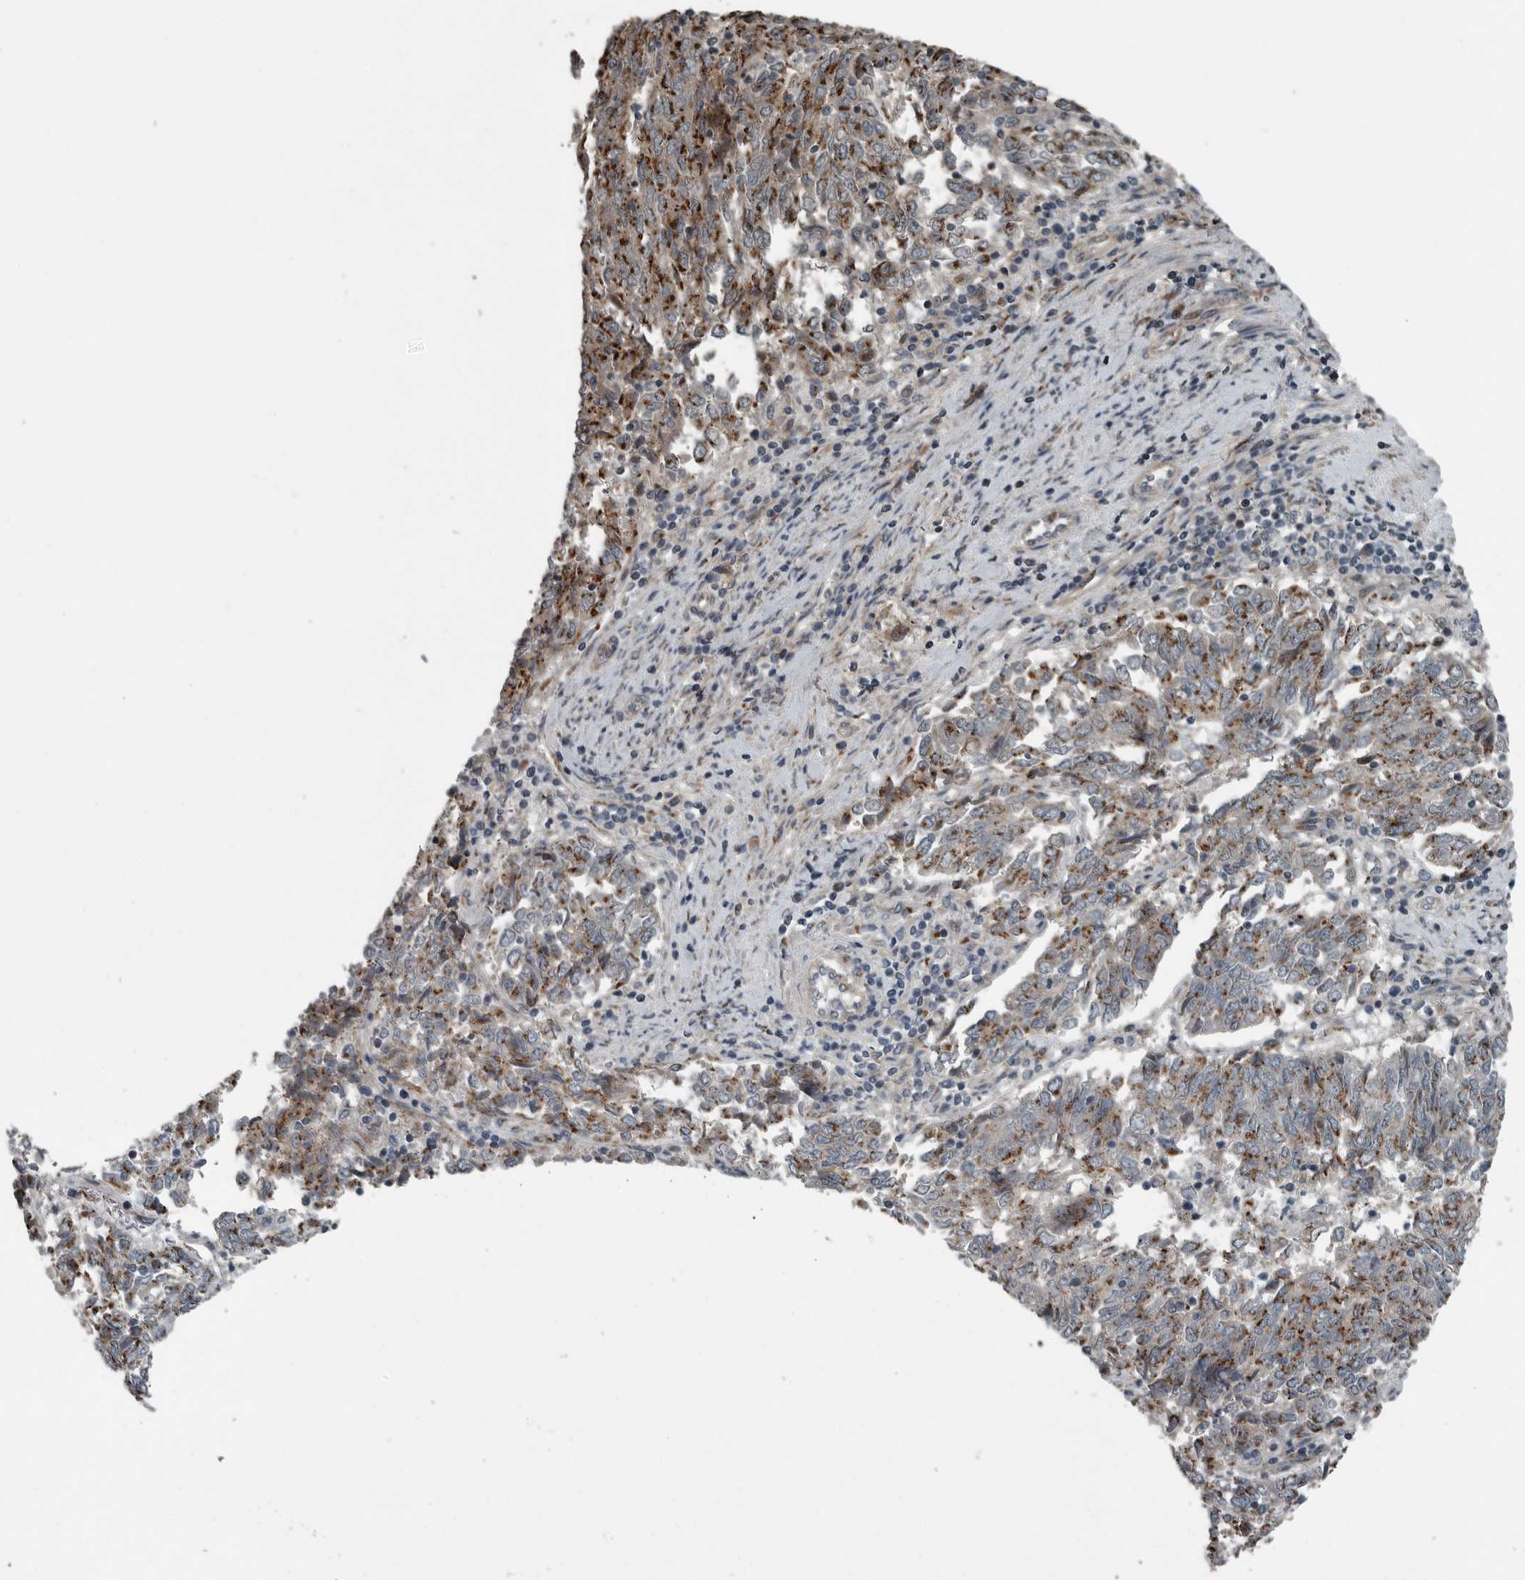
{"staining": {"intensity": "strong", "quantity": "25%-75%", "location": "cytoplasmic/membranous"}, "tissue": "endometrial cancer", "cell_type": "Tumor cells", "image_type": "cancer", "snomed": [{"axis": "morphology", "description": "Adenocarcinoma, NOS"}, {"axis": "topography", "description": "Endometrium"}], "caption": "The histopathology image demonstrates immunohistochemical staining of endometrial cancer. There is strong cytoplasmic/membranous staining is identified in about 25%-75% of tumor cells.", "gene": "ZNF345", "patient": {"sex": "female", "age": 80}}